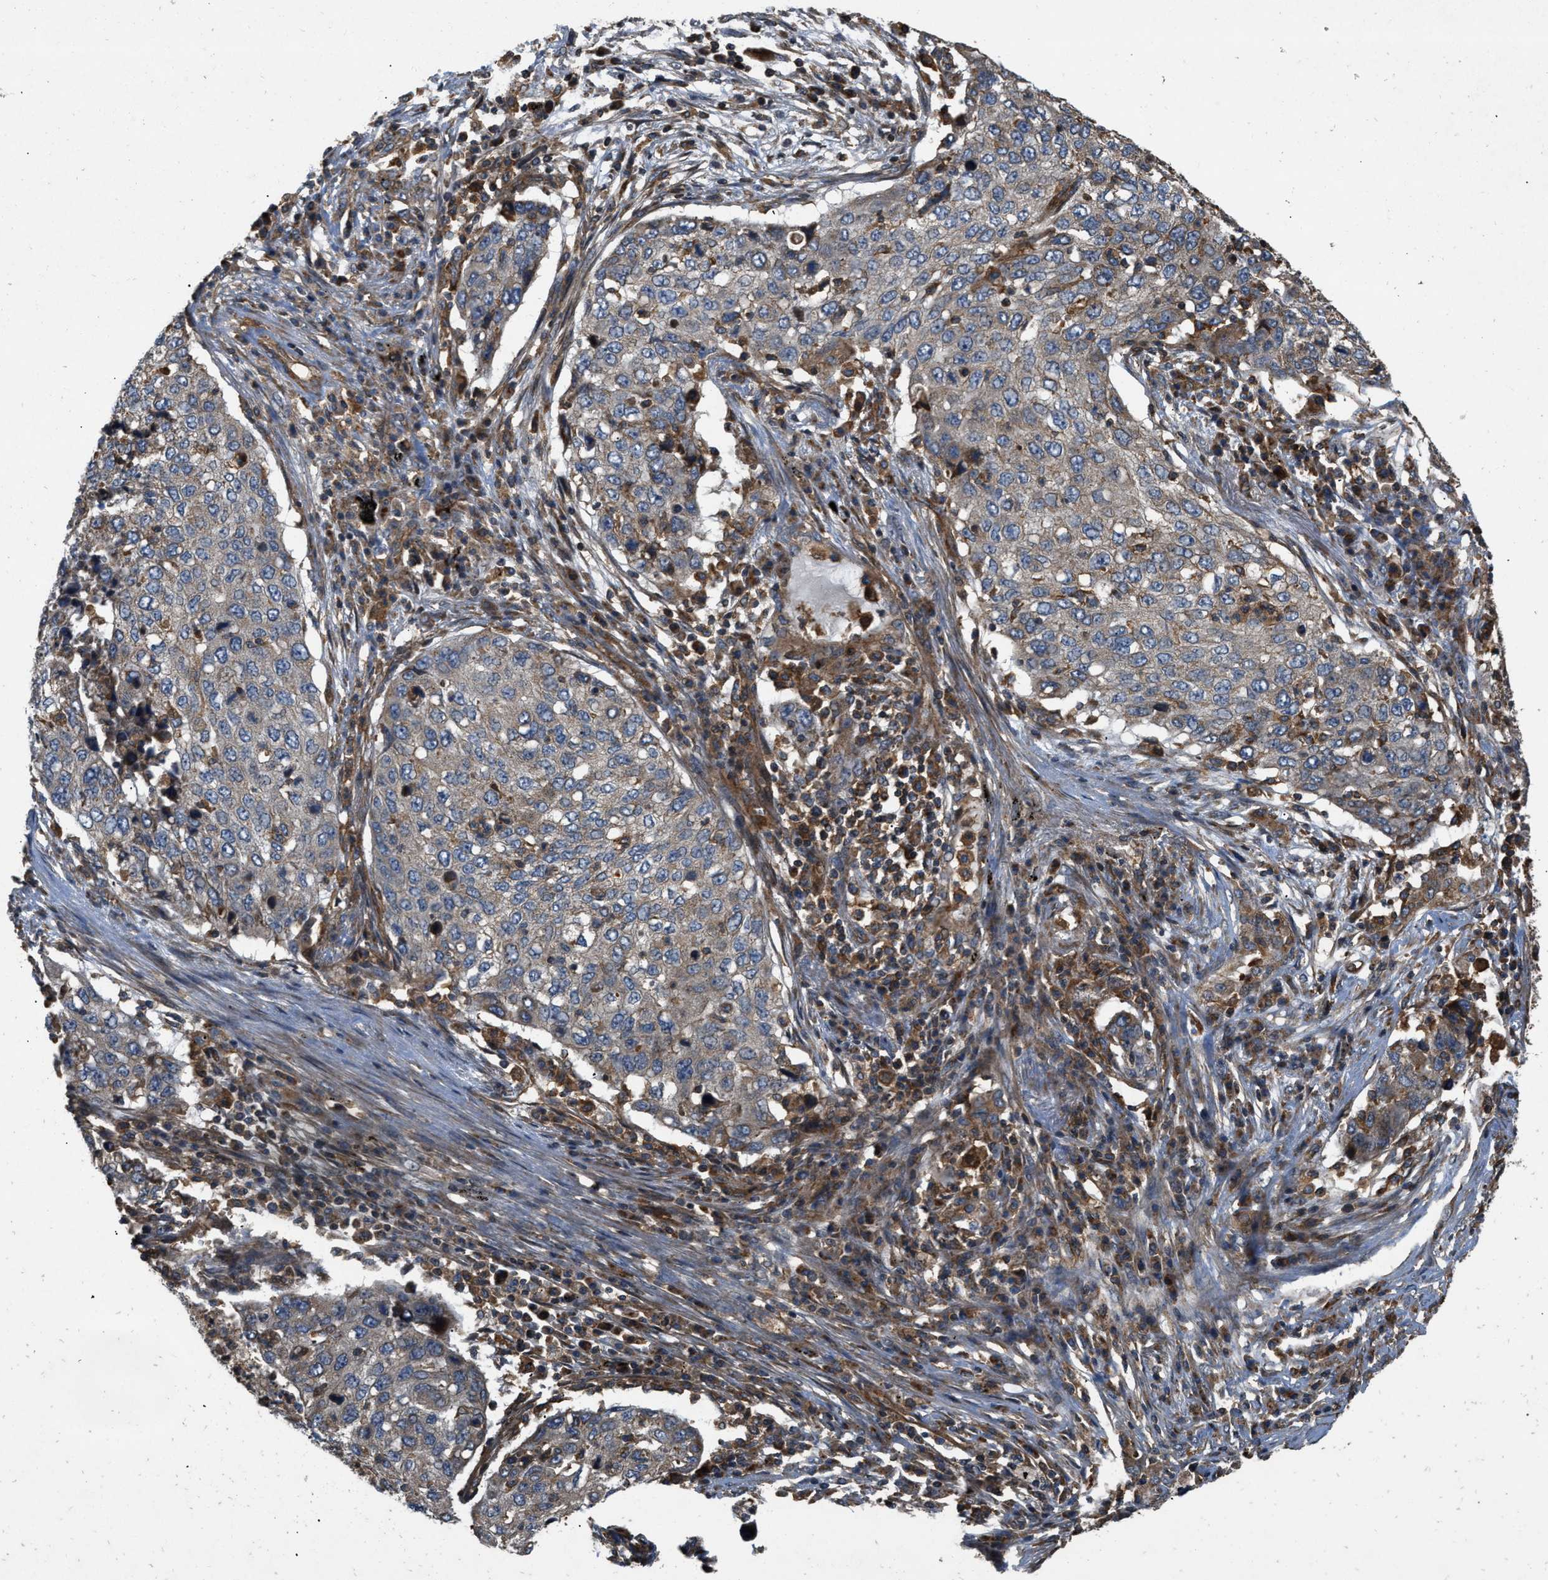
{"staining": {"intensity": "weak", "quantity": "<25%", "location": "cytoplasmic/membranous"}, "tissue": "lung cancer", "cell_type": "Tumor cells", "image_type": "cancer", "snomed": [{"axis": "morphology", "description": "Squamous cell carcinoma, NOS"}, {"axis": "topography", "description": "Lung"}], "caption": "Immunohistochemical staining of lung cancer (squamous cell carcinoma) displays no significant staining in tumor cells.", "gene": "GNB4", "patient": {"sex": "female", "age": 63}}